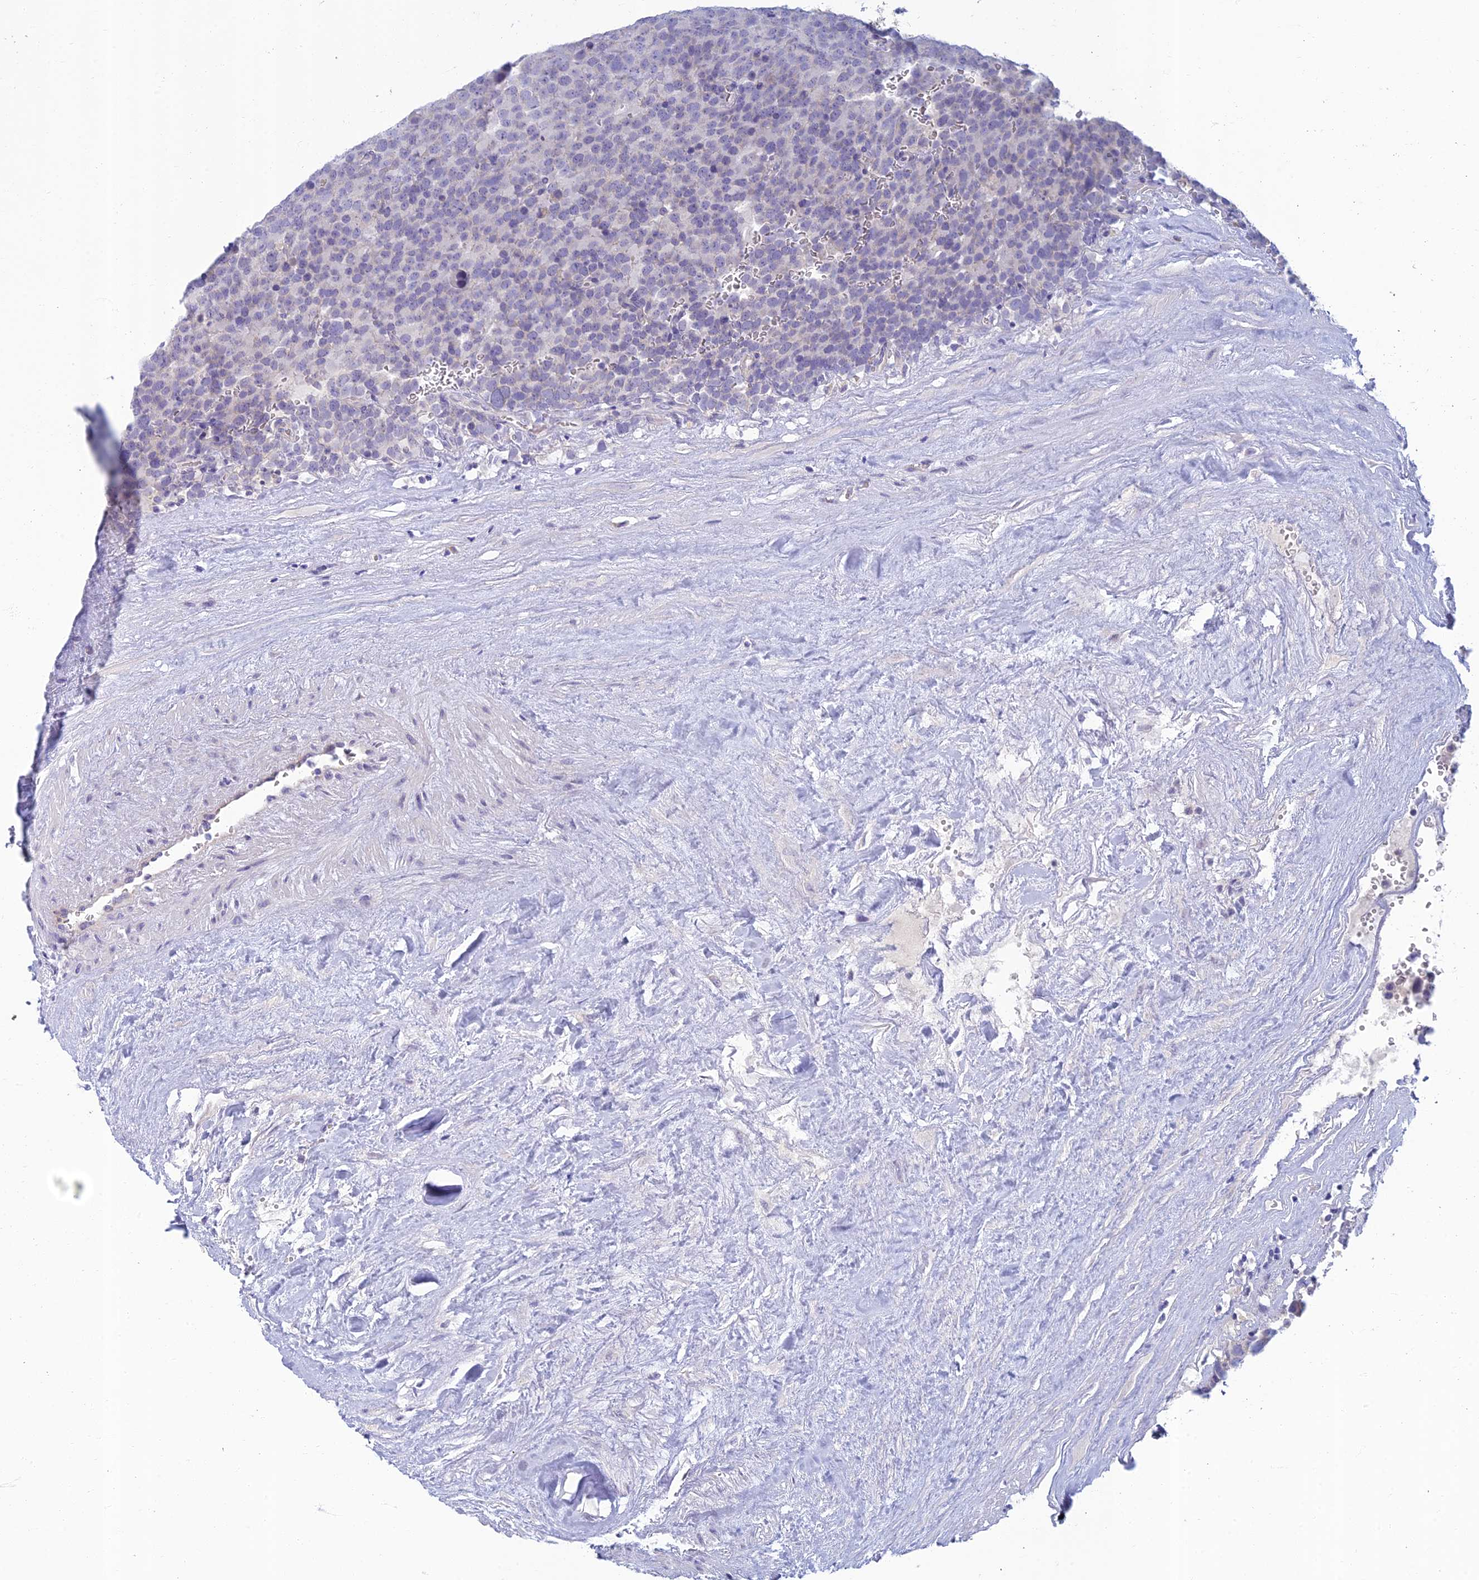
{"staining": {"intensity": "negative", "quantity": "none", "location": "none"}, "tissue": "testis cancer", "cell_type": "Tumor cells", "image_type": "cancer", "snomed": [{"axis": "morphology", "description": "Seminoma, NOS"}, {"axis": "topography", "description": "Testis"}], "caption": "This is an immunohistochemistry (IHC) photomicrograph of human testis seminoma. There is no expression in tumor cells.", "gene": "SLC25A41", "patient": {"sex": "male", "age": 71}}